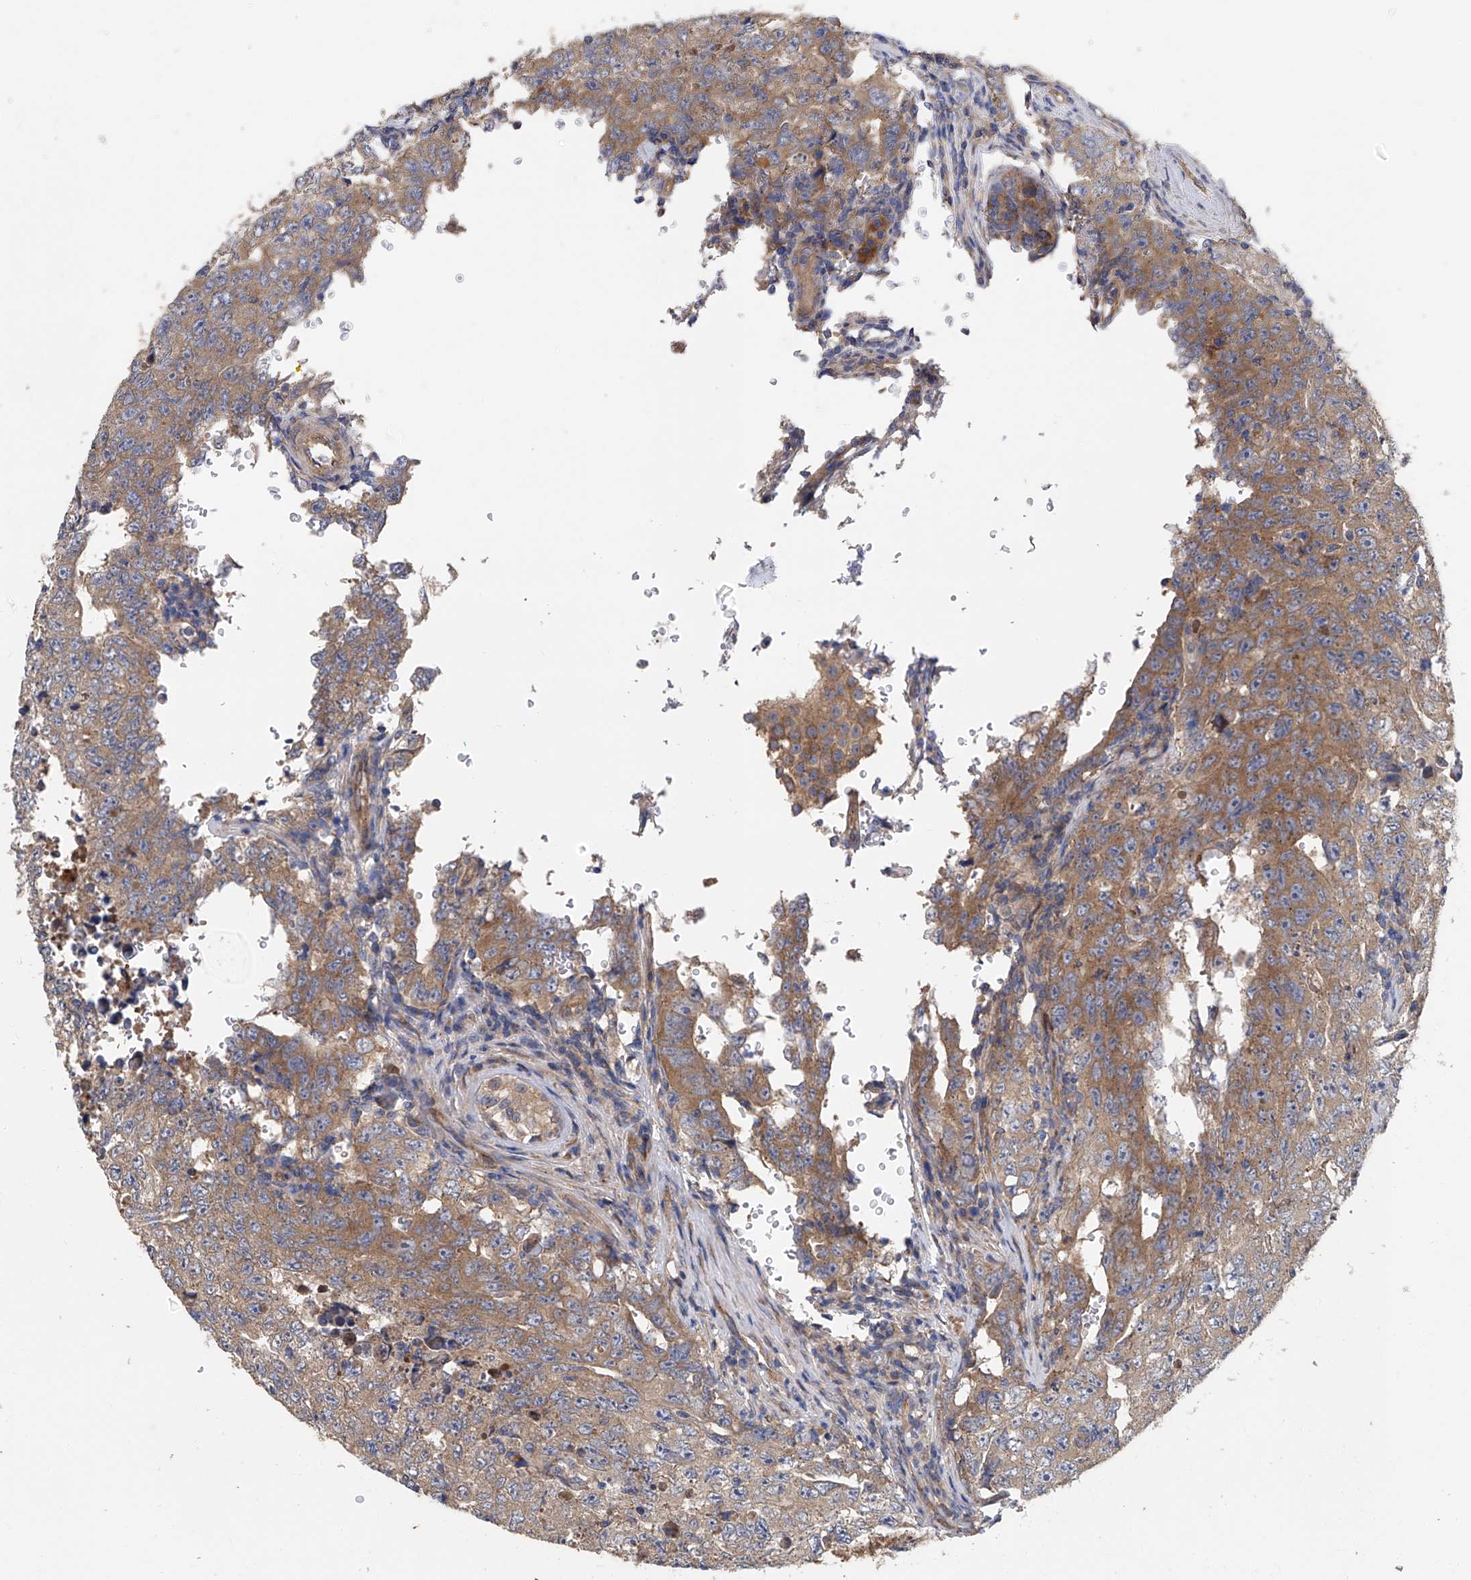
{"staining": {"intensity": "moderate", "quantity": ">75%", "location": "cytoplasmic/membranous"}, "tissue": "testis cancer", "cell_type": "Tumor cells", "image_type": "cancer", "snomed": [{"axis": "morphology", "description": "Carcinoma, Embryonal, NOS"}, {"axis": "topography", "description": "Testis"}], "caption": "Approximately >75% of tumor cells in human testis cancer exhibit moderate cytoplasmic/membranous protein staining as visualized by brown immunohistochemical staining.", "gene": "PTK2", "patient": {"sex": "male", "age": 26}}